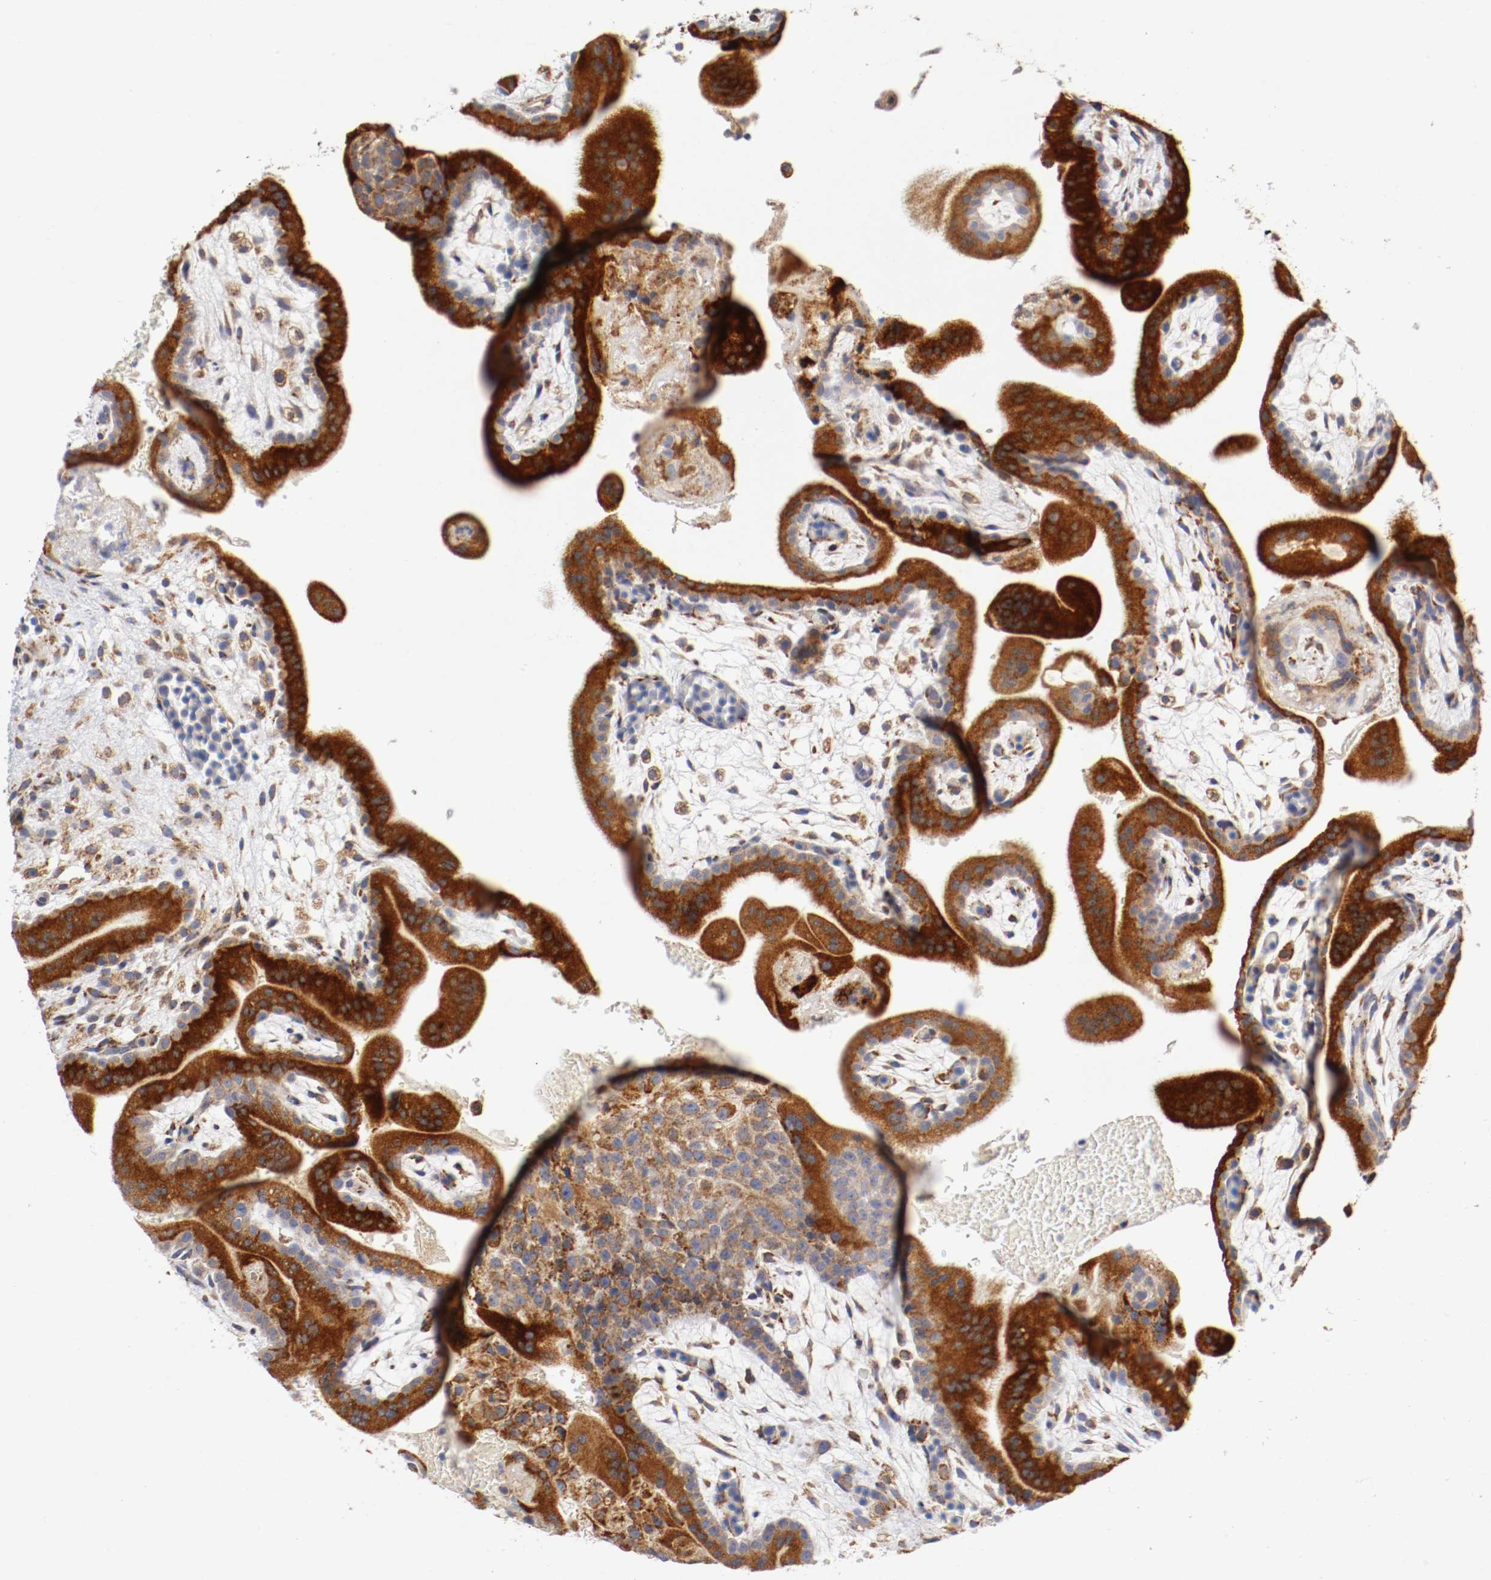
{"staining": {"intensity": "strong", "quantity": ">75%", "location": "cytoplasmic/membranous"}, "tissue": "placenta", "cell_type": "Decidual cells", "image_type": "normal", "snomed": [{"axis": "morphology", "description": "Normal tissue, NOS"}, {"axis": "topography", "description": "Placenta"}], "caption": "Protein positivity by immunohistochemistry reveals strong cytoplasmic/membranous positivity in about >75% of decidual cells in unremarkable placenta. The staining was performed using DAB (3,3'-diaminobenzidine) to visualize the protein expression in brown, while the nuclei were stained in blue with hematoxylin (Magnification: 20x).", "gene": "TRAF2", "patient": {"sex": "female", "age": 35}}